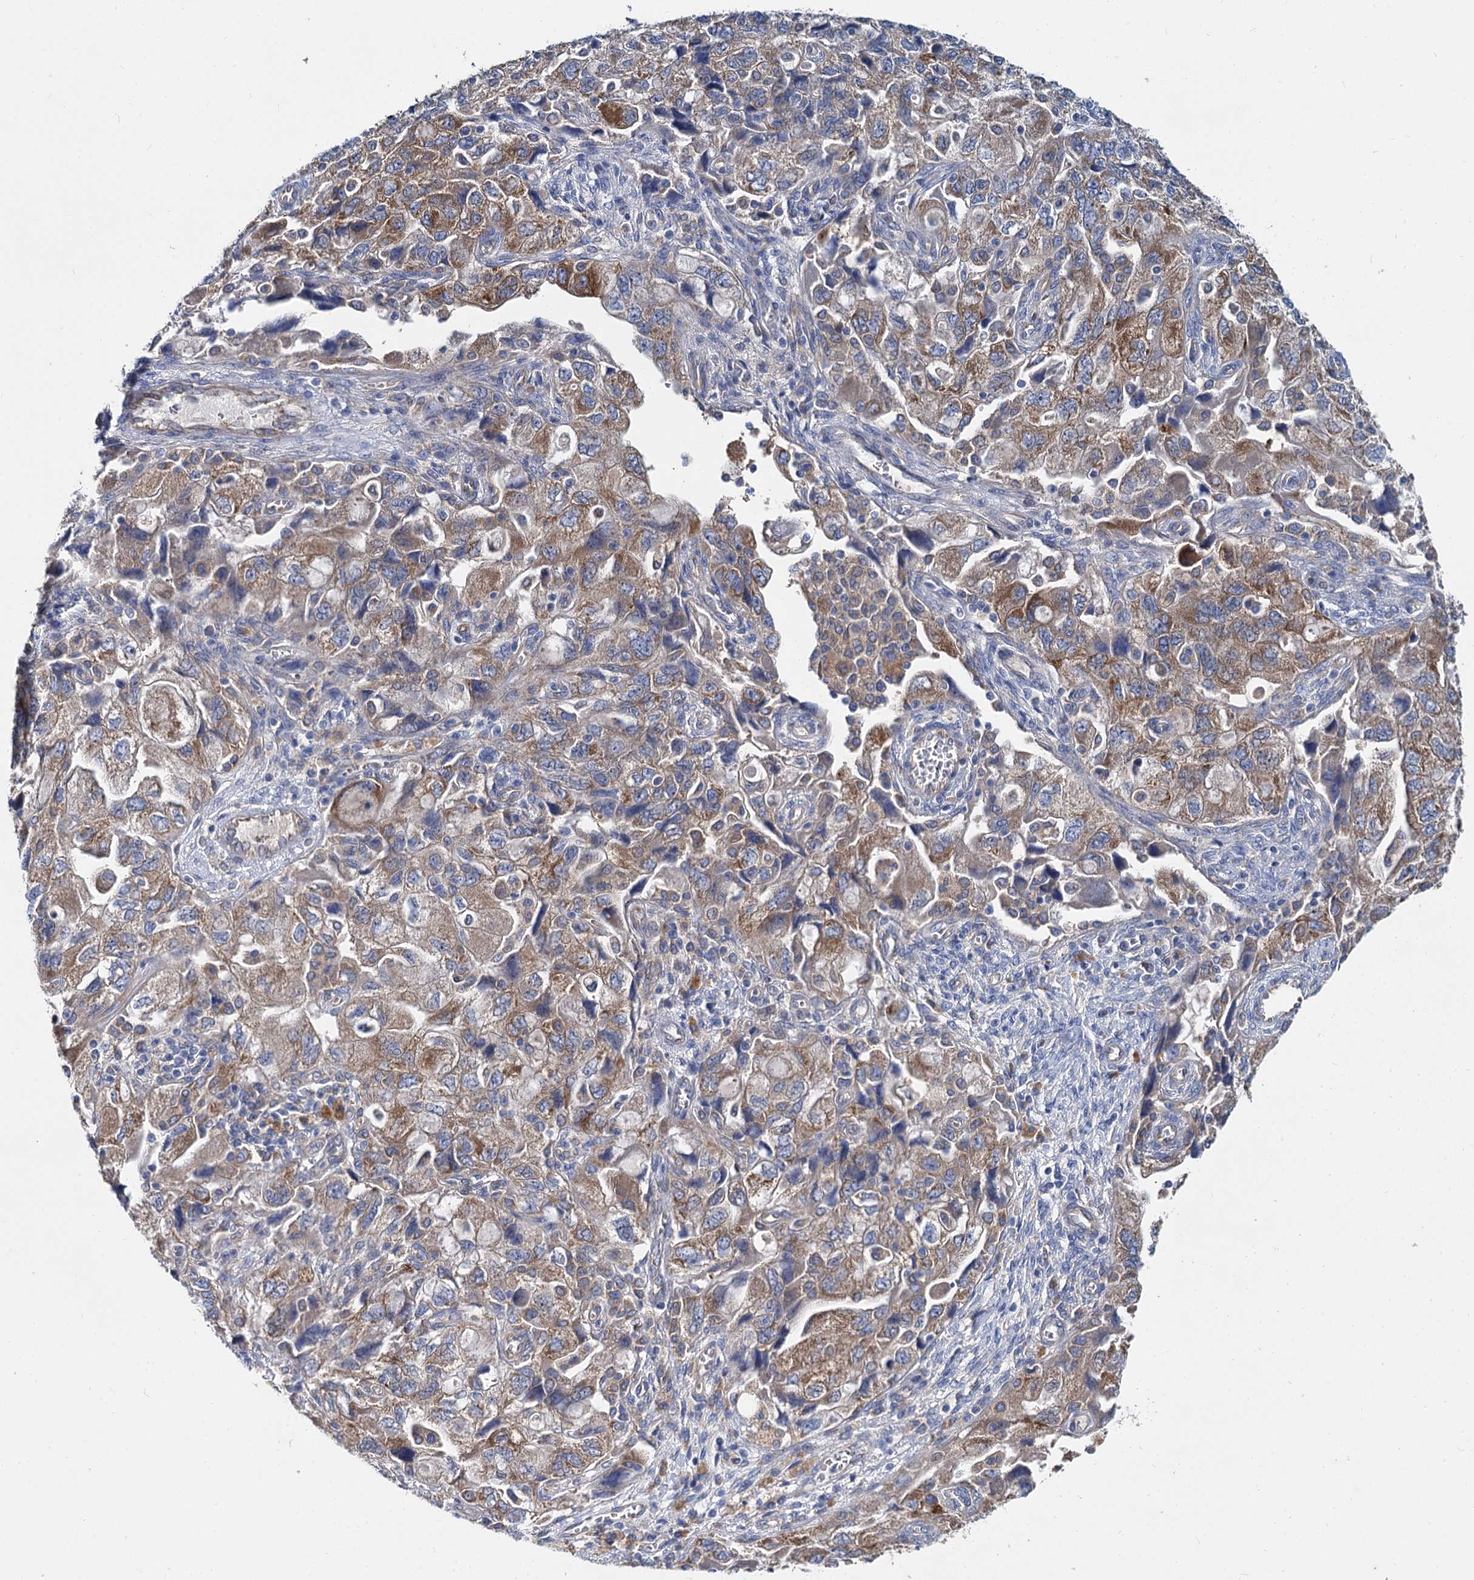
{"staining": {"intensity": "moderate", "quantity": ">75%", "location": "cytoplasmic/membranous"}, "tissue": "ovarian cancer", "cell_type": "Tumor cells", "image_type": "cancer", "snomed": [{"axis": "morphology", "description": "Carcinoma, NOS"}, {"axis": "morphology", "description": "Cystadenocarcinoma, serous, NOS"}, {"axis": "topography", "description": "Ovary"}], "caption": "Human ovarian cancer stained with a brown dye demonstrates moderate cytoplasmic/membranous positive expression in approximately >75% of tumor cells.", "gene": "QARS1", "patient": {"sex": "female", "age": 69}}